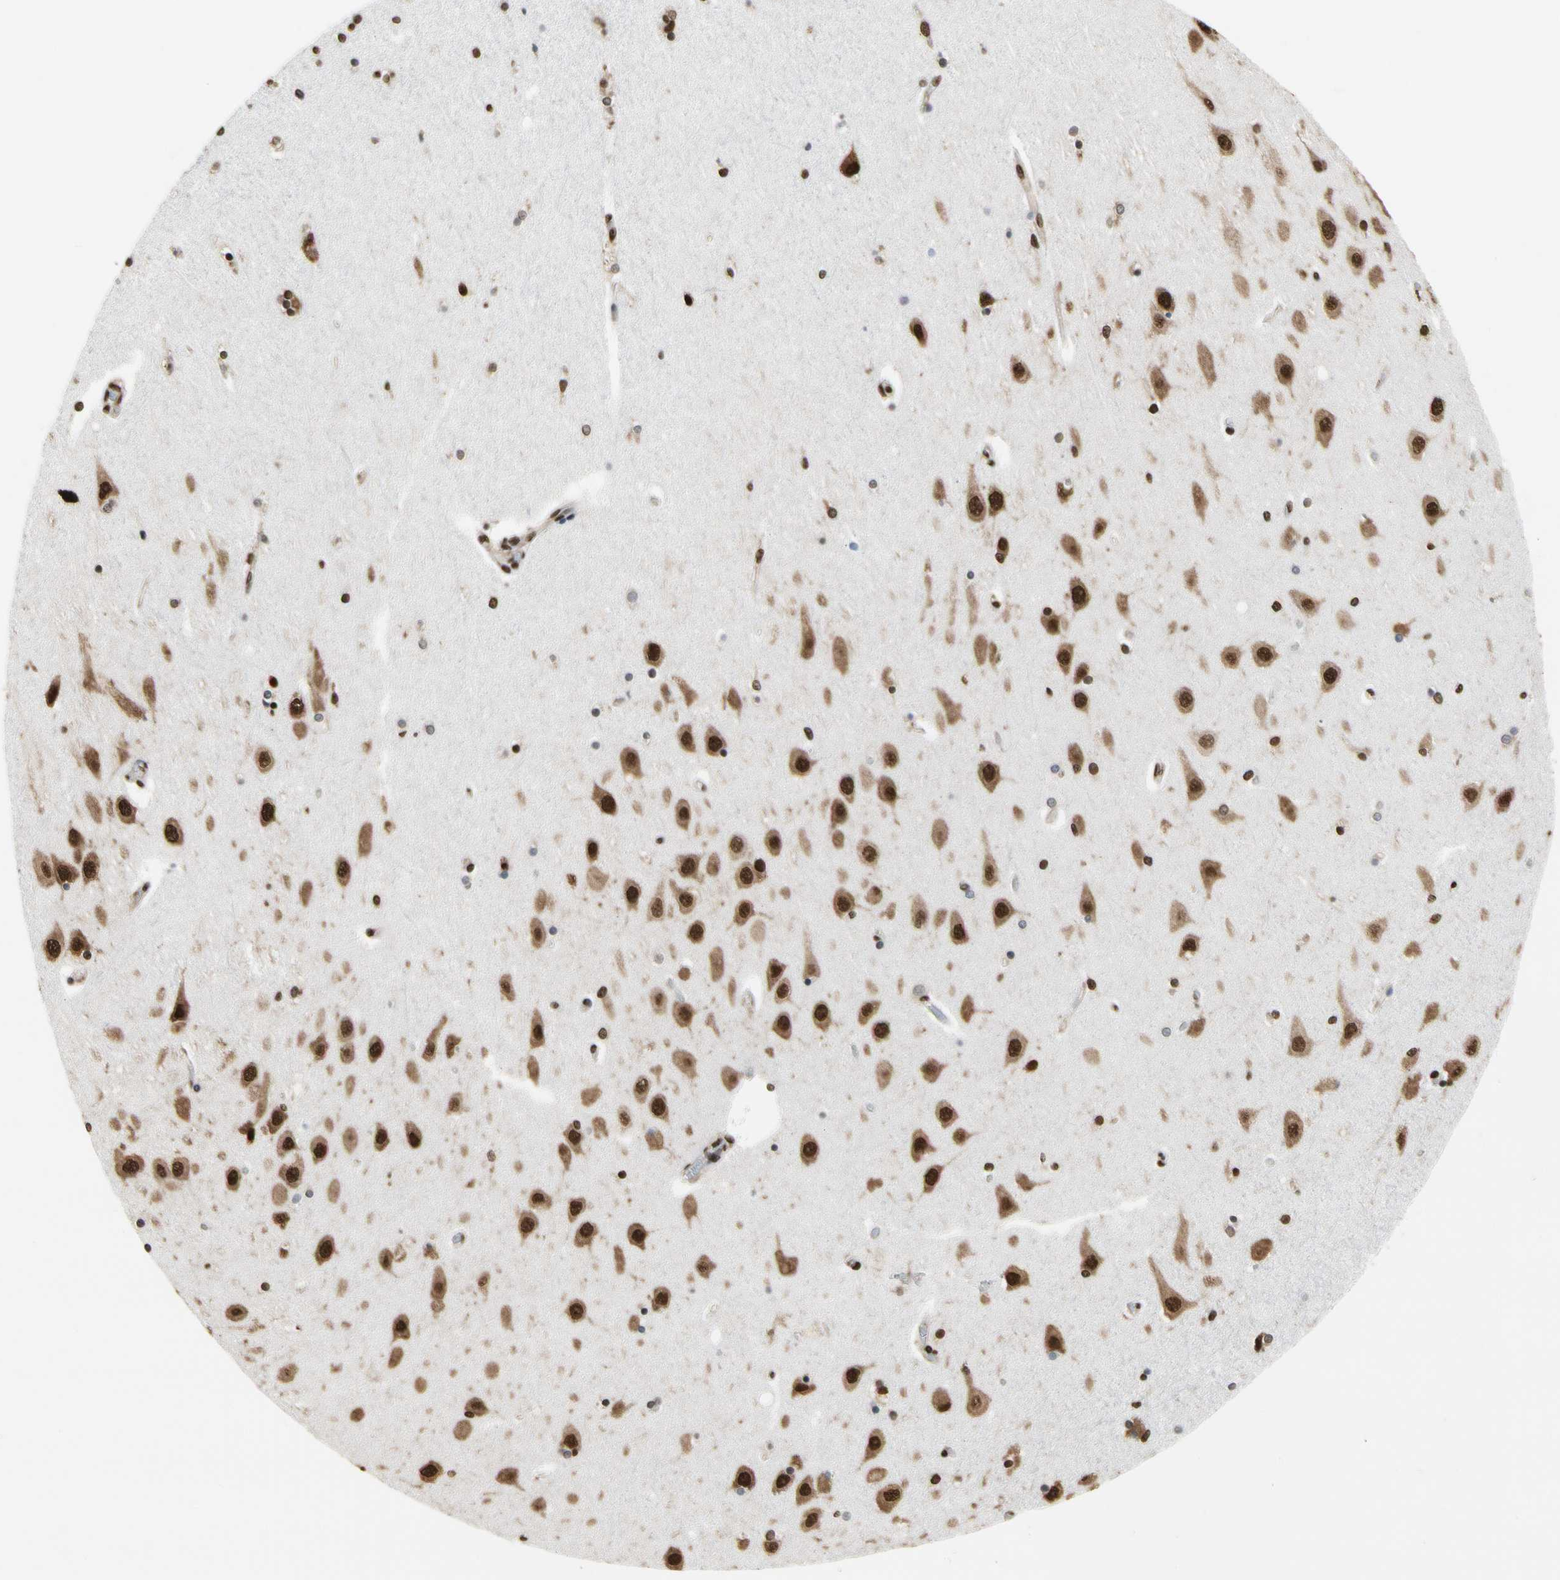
{"staining": {"intensity": "strong", "quantity": ">75%", "location": "cytoplasmic/membranous,nuclear"}, "tissue": "hippocampus", "cell_type": "Glial cells", "image_type": "normal", "snomed": [{"axis": "morphology", "description": "Normal tissue, NOS"}, {"axis": "topography", "description": "Hippocampus"}], "caption": "Protein analysis of unremarkable hippocampus shows strong cytoplasmic/membranous,nuclear staining in about >75% of glial cells.", "gene": "HNRNPK", "patient": {"sex": "female", "age": 54}}